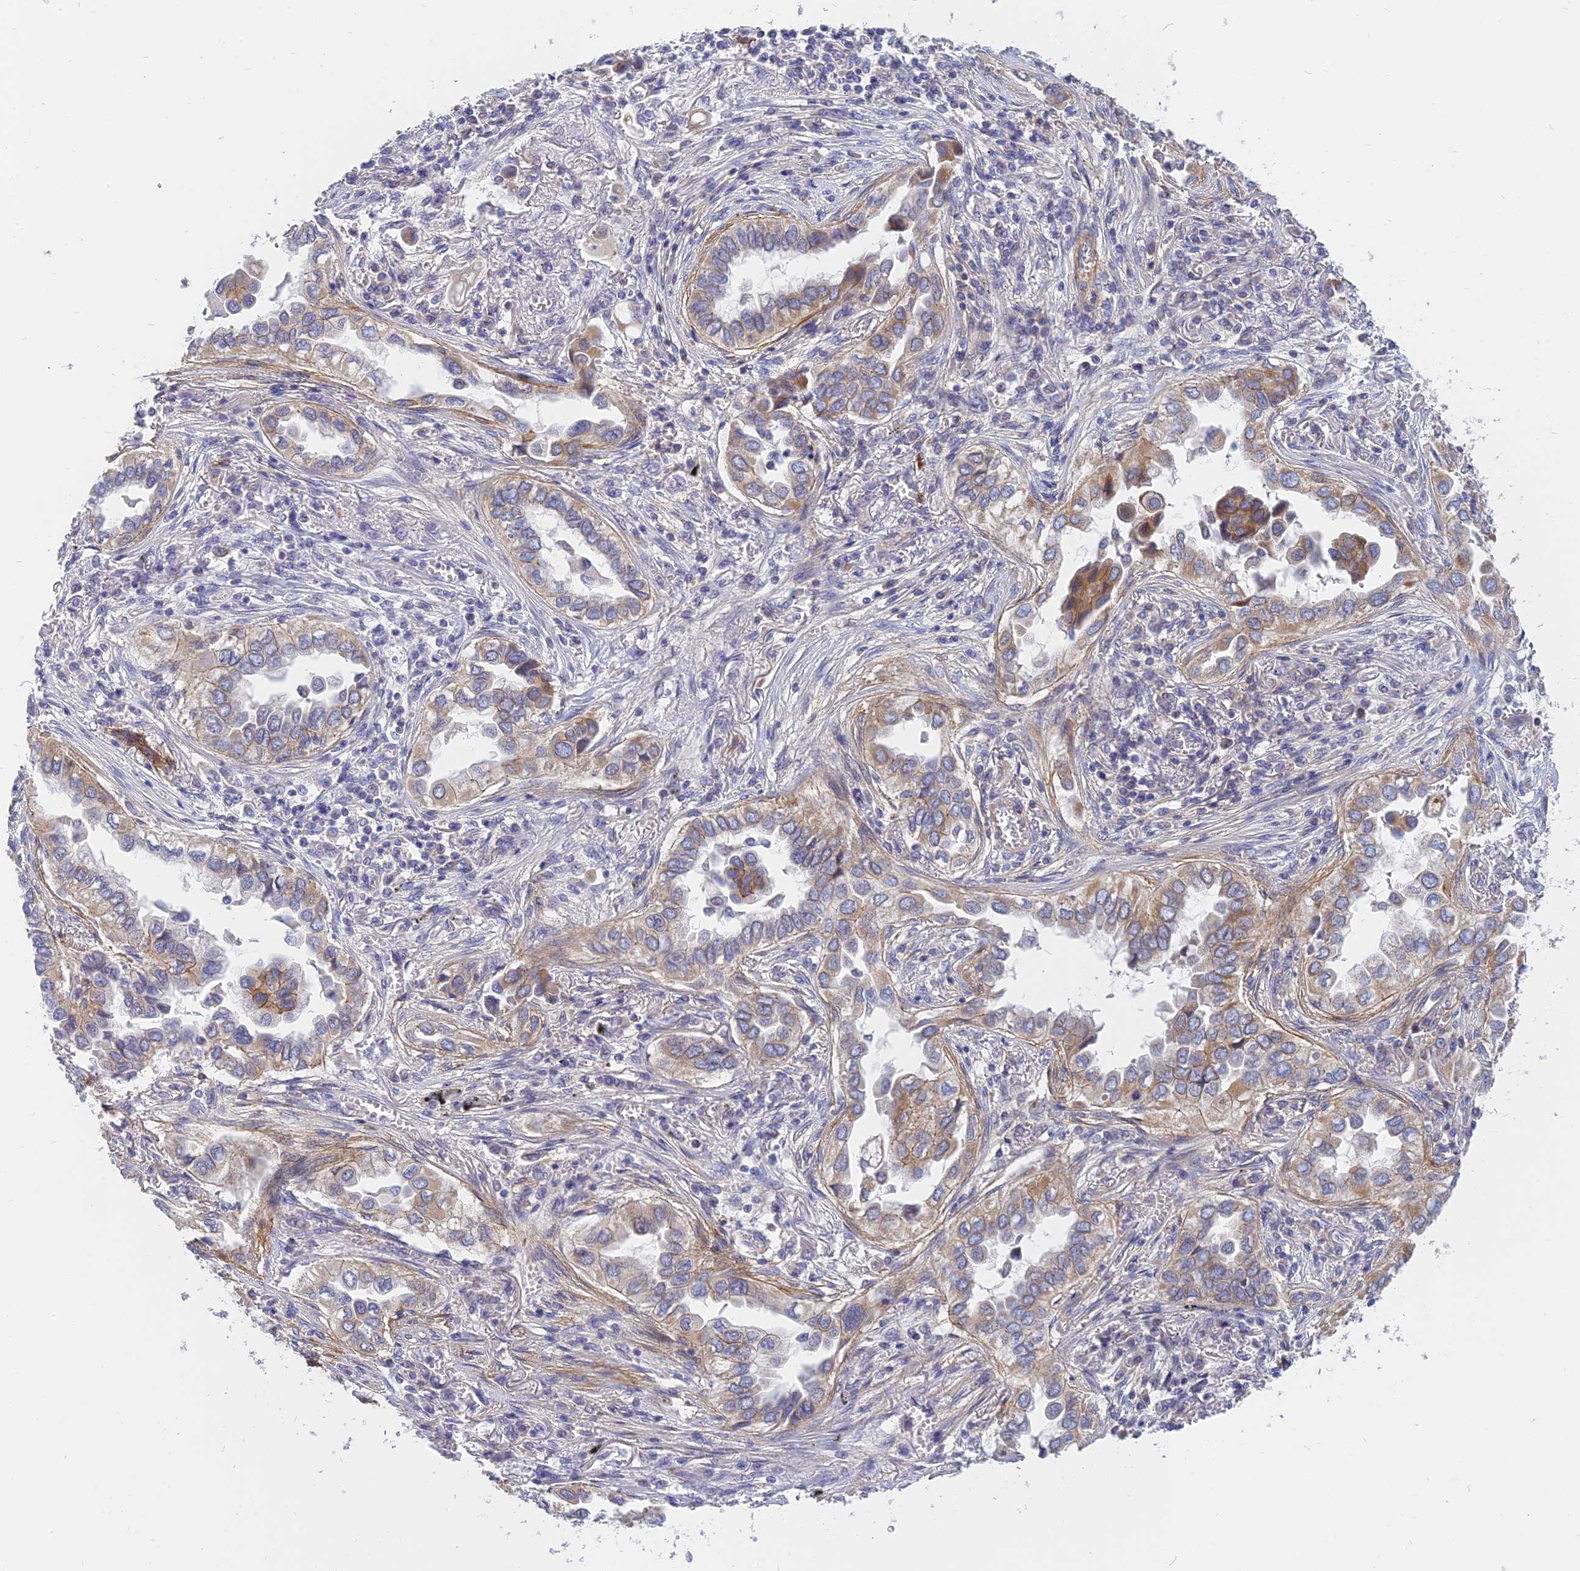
{"staining": {"intensity": "moderate", "quantity": "25%-75%", "location": "cytoplasmic/membranous"}, "tissue": "lung cancer", "cell_type": "Tumor cells", "image_type": "cancer", "snomed": [{"axis": "morphology", "description": "Adenocarcinoma, NOS"}, {"axis": "topography", "description": "Lung"}], "caption": "Moderate cytoplasmic/membranous expression is present in about 25%-75% of tumor cells in adenocarcinoma (lung).", "gene": "MRPL15", "patient": {"sex": "female", "age": 76}}